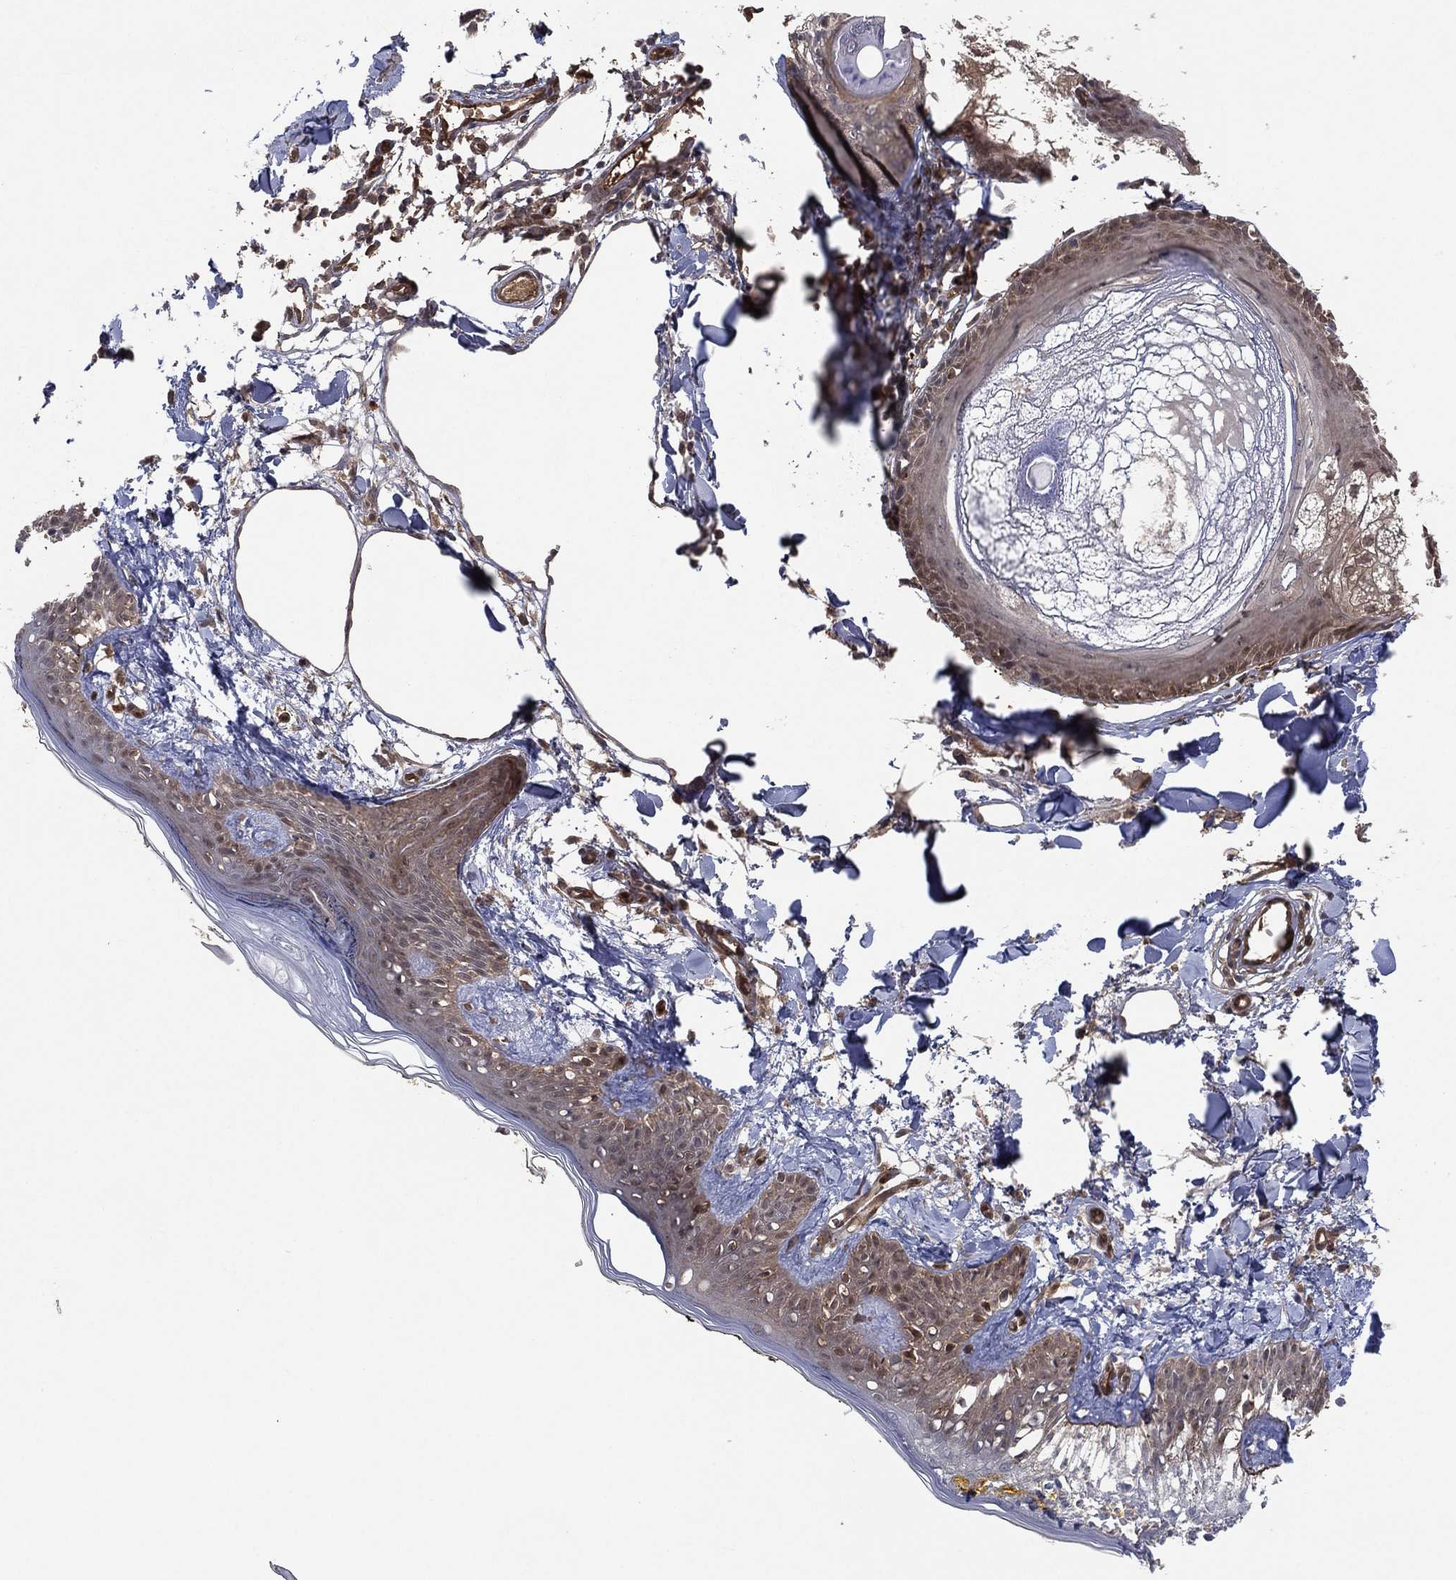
{"staining": {"intensity": "negative", "quantity": "none", "location": "none"}, "tissue": "skin", "cell_type": "Fibroblasts", "image_type": "normal", "snomed": [{"axis": "morphology", "description": "Normal tissue, NOS"}, {"axis": "topography", "description": "Skin"}], "caption": "Immunohistochemistry image of normal skin: human skin stained with DAB (3,3'-diaminobenzidine) demonstrates no significant protein expression in fibroblasts. (DAB (3,3'-diaminobenzidine) immunohistochemistry, high magnification).", "gene": "PSMG4", "patient": {"sex": "male", "age": 76}}